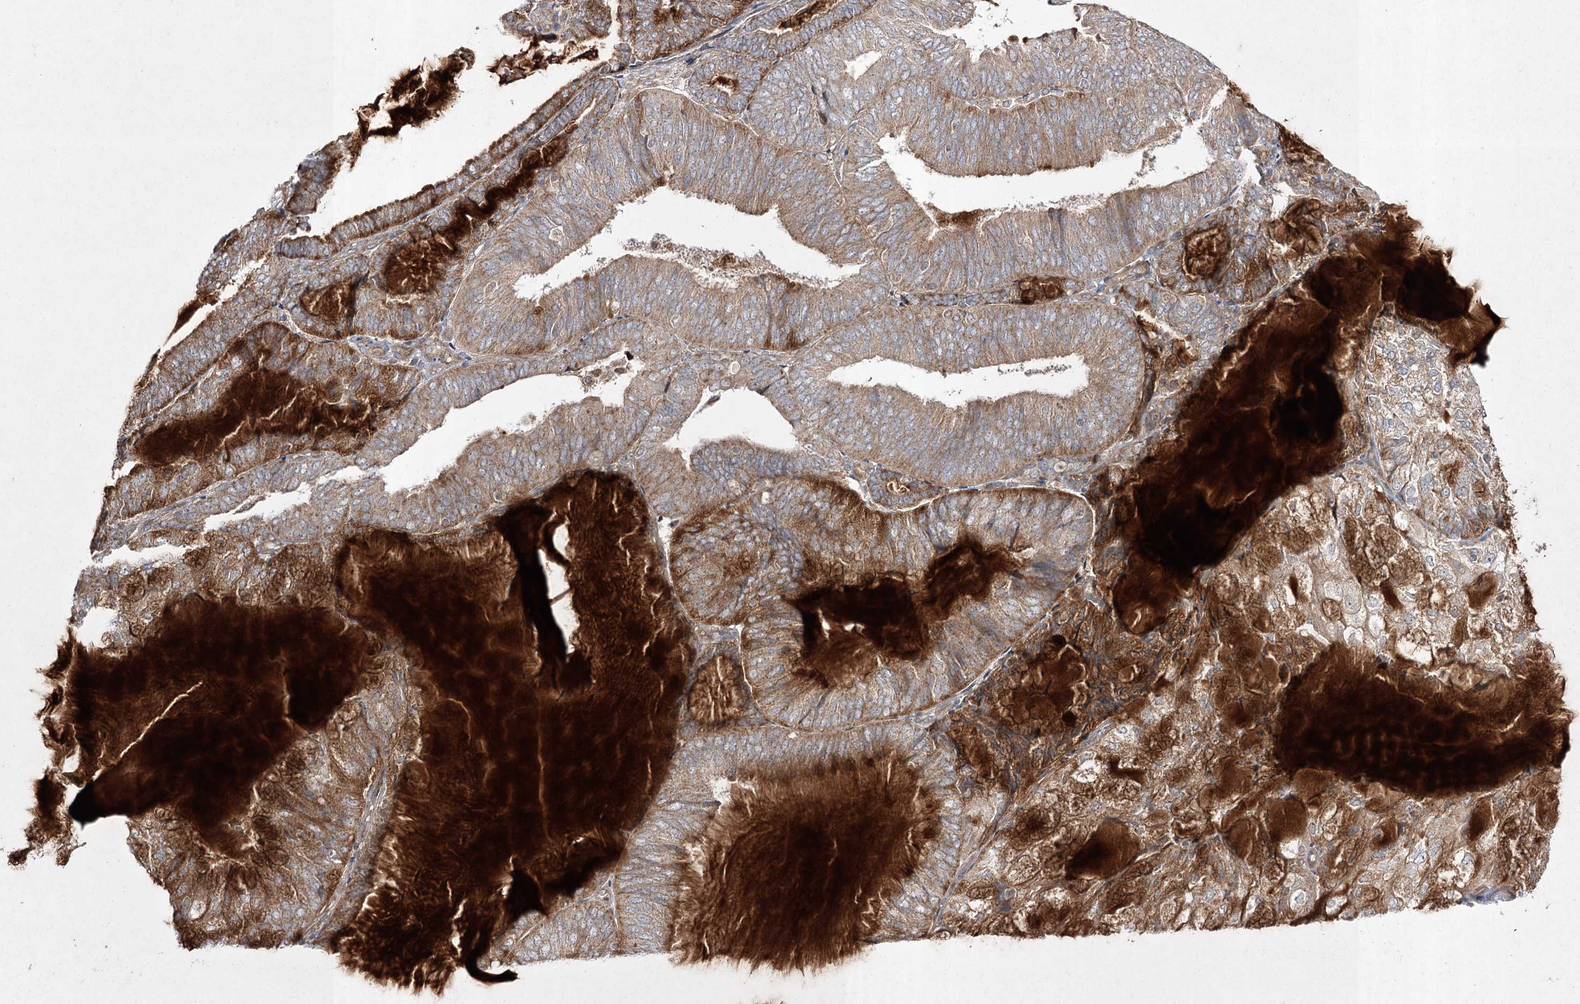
{"staining": {"intensity": "moderate", "quantity": ">75%", "location": "cytoplasmic/membranous"}, "tissue": "endometrial cancer", "cell_type": "Tumor cells", "image_type": "cancer", "snomed": [{"axis": "morphology", "description": "Adenocarcinoma, NOS"}, {"axis": "topography", "description": "Endometrium"}], "caption": "Human endometrial cancer stained with a brown dye displays moderate cytoplasmic/membranous positive expression in approximately >75% of tumor cells.", "gene": "FANCL", "patient": {"sex": "female", "age": 81}}